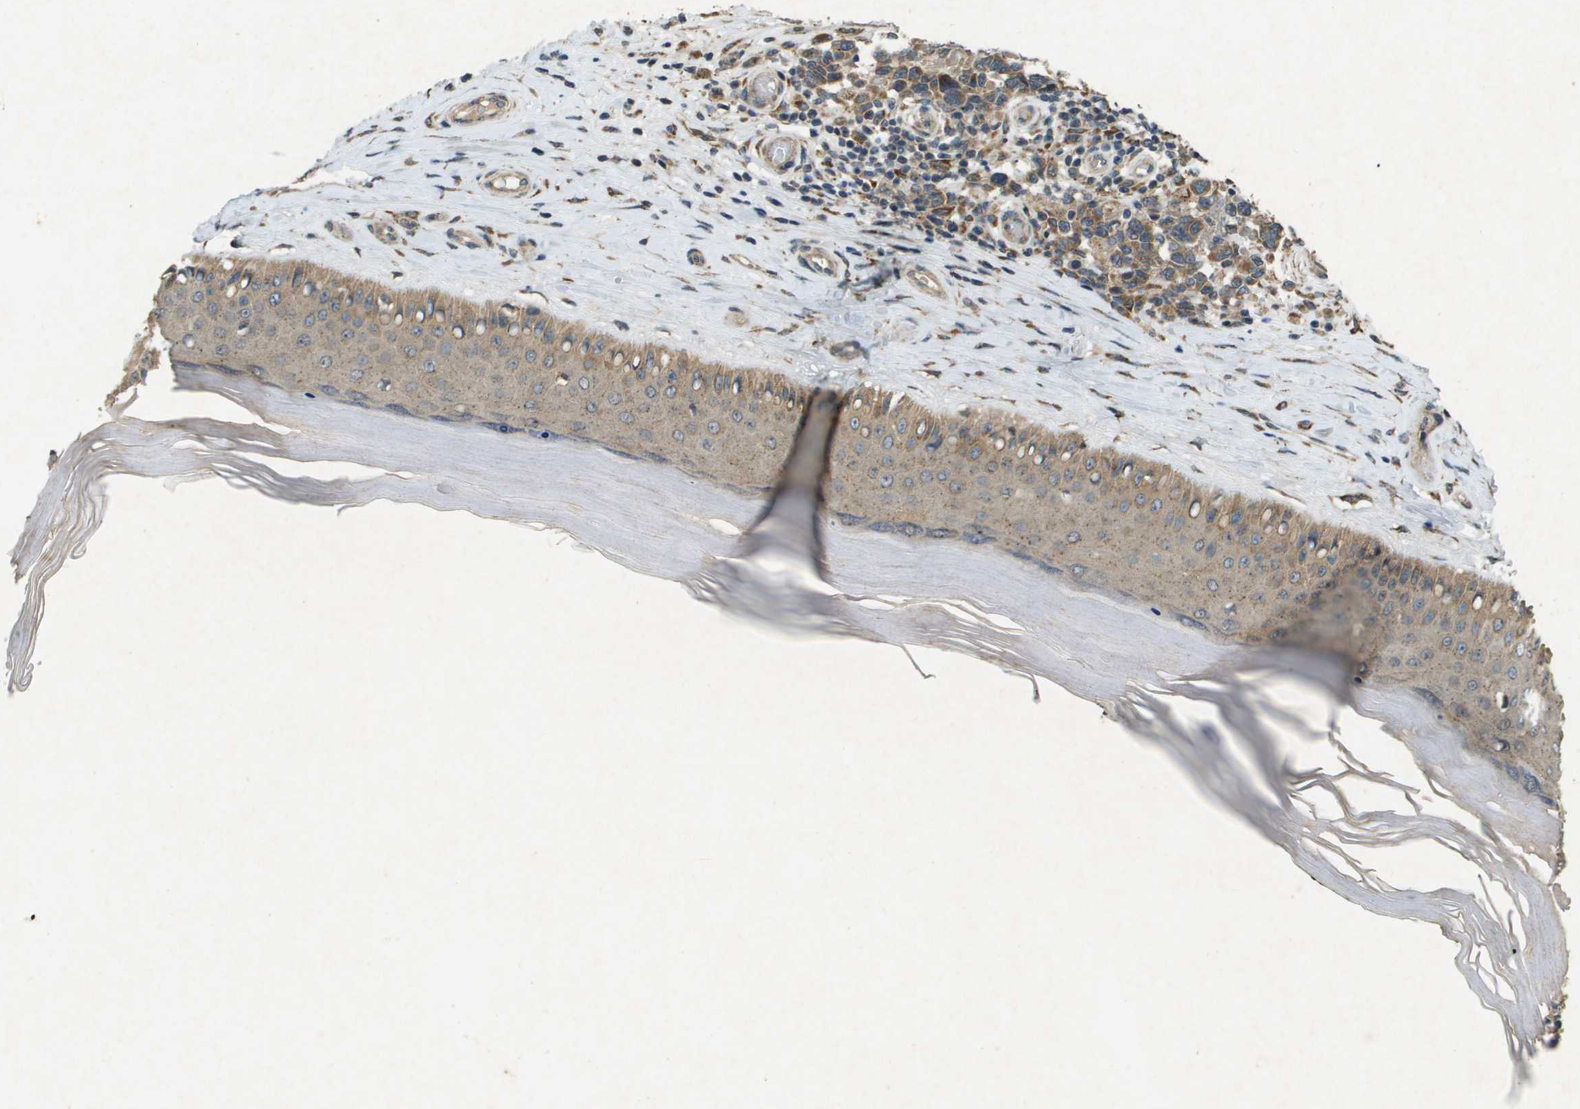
{"staining": {"intensity": "weak", "quantity": ">75%", "location": "cytoplasmic/membranous"}, "tissue": "melanoma", "cell_type": "Tumor cells", "image_type": "cancer", "snomed": [{"axis": "morphology", "description": "Malignant melanoma, NOS"}, {"axis": "topography", "description": "Skin"}], "caption": "A brown stain highlights weak cytoplasmic/membranous staining of a protein in human malignant melanoma tumor cells.", "gene": "CDKN2C", "patient": {"sex": "female", "age": 64}}